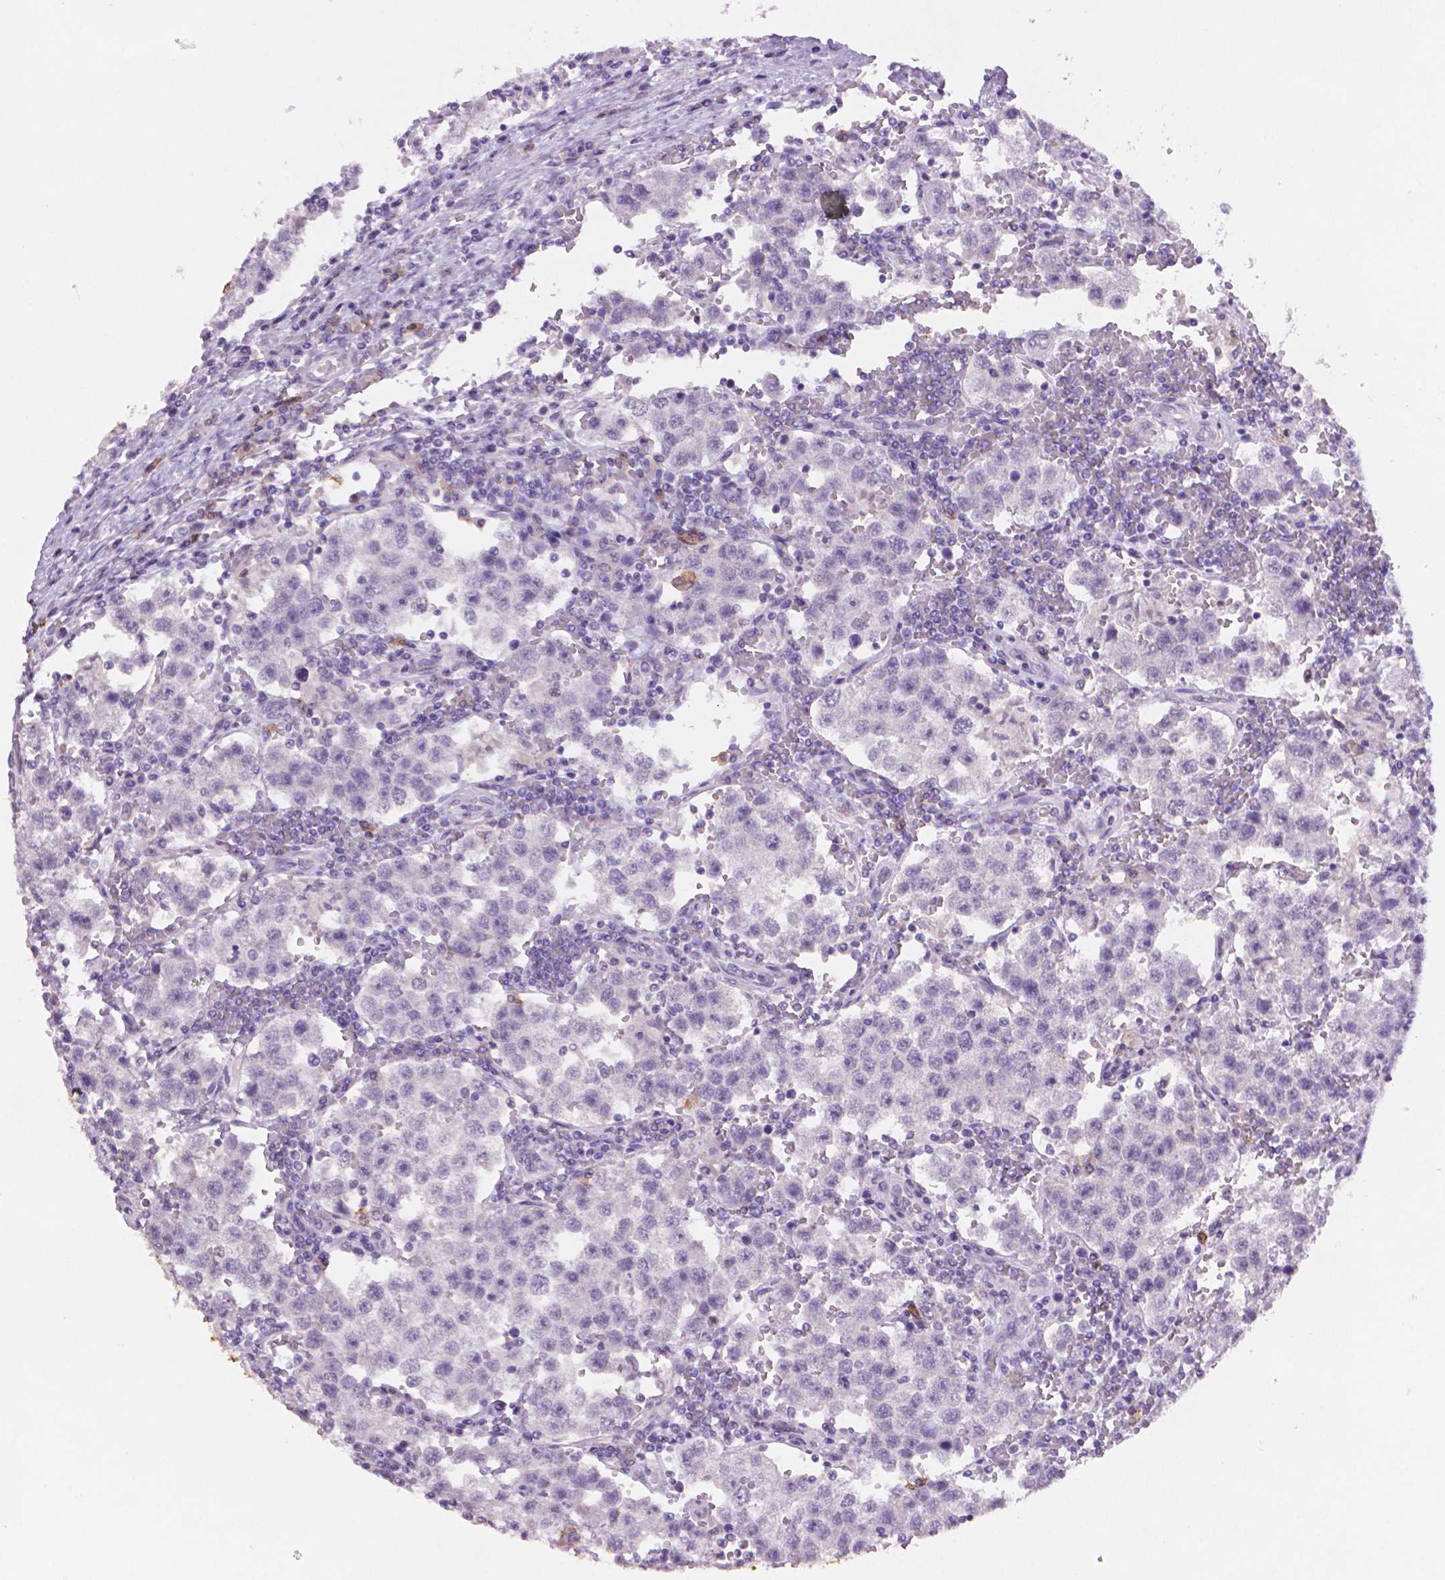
{"staining": {"intensity": "negative", "quantity": "none", "location": "none"}, "tissue": "testis cancer", "cell_type": "Tumor cells", "image_type": "cancer", "snomed": [{"axis": "morphology", "description": "Seminoma, NOS"}, {"axis": "topography", "description": "Testis"}], "caption": "Tumor cells are negative for protein expression in human testis seminoma.", "gene": "MUC1", "patient": {"sex": "male", "age": 37}}